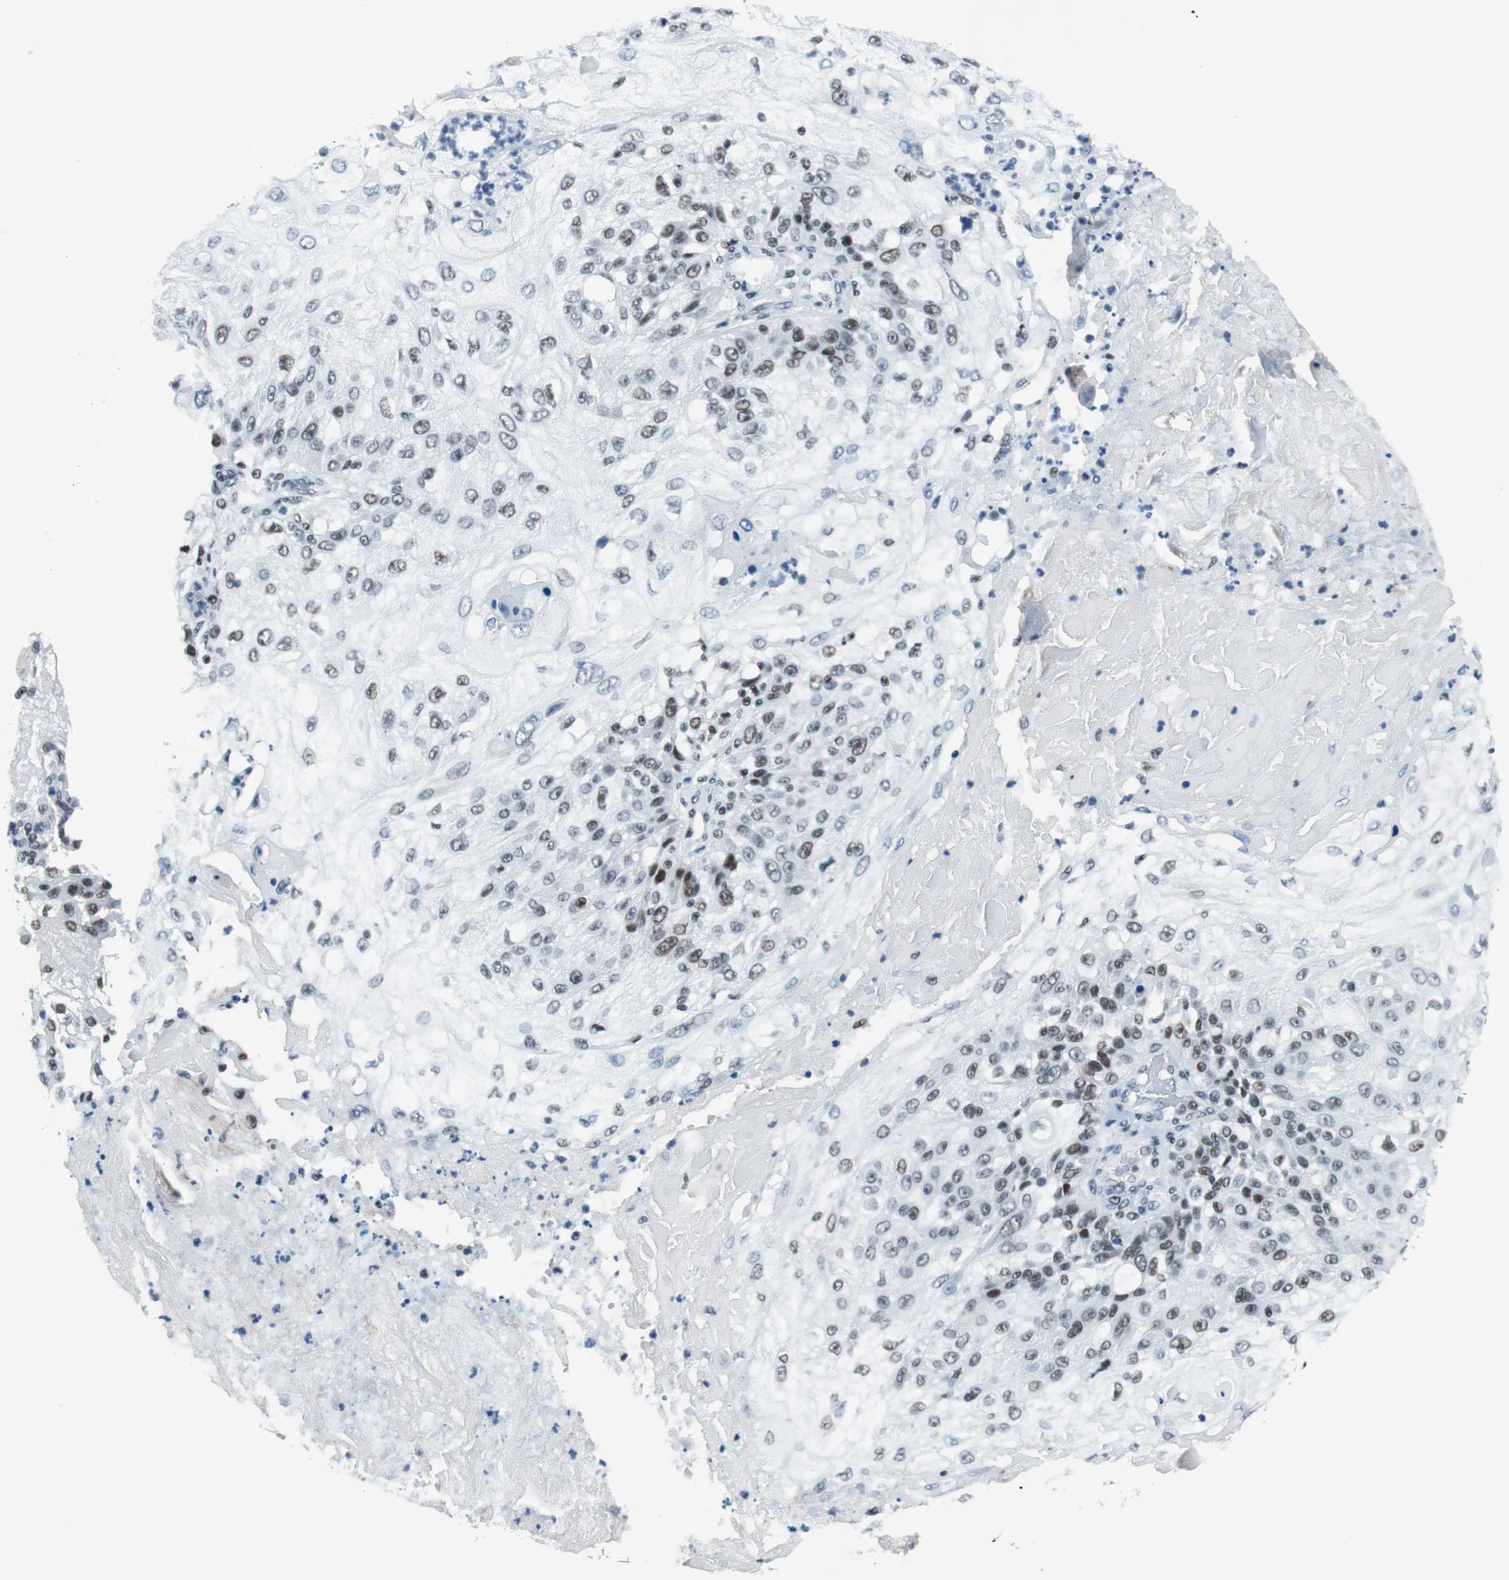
{"staining": {"intensity": "weak", "quantity": "<25%", "location": "nuclear"}, "tissue": "skin cancer", "cell_type": "Tumor cells", "image_type": "cancer", "snomed": [{"axis": "morphology", "description": "Normal tissue, NOS"}, {"axis": "morphology", "description": "Squamous cell carcinoma, NOS"}, {"axis": "topography", "description": "Skin"}], "caption": "Immunohistochemistry of human skin cancer displays no positivity in tumor cells.", "gene": "HDAC3", "patient": {"sex": "female", "age": 83}}